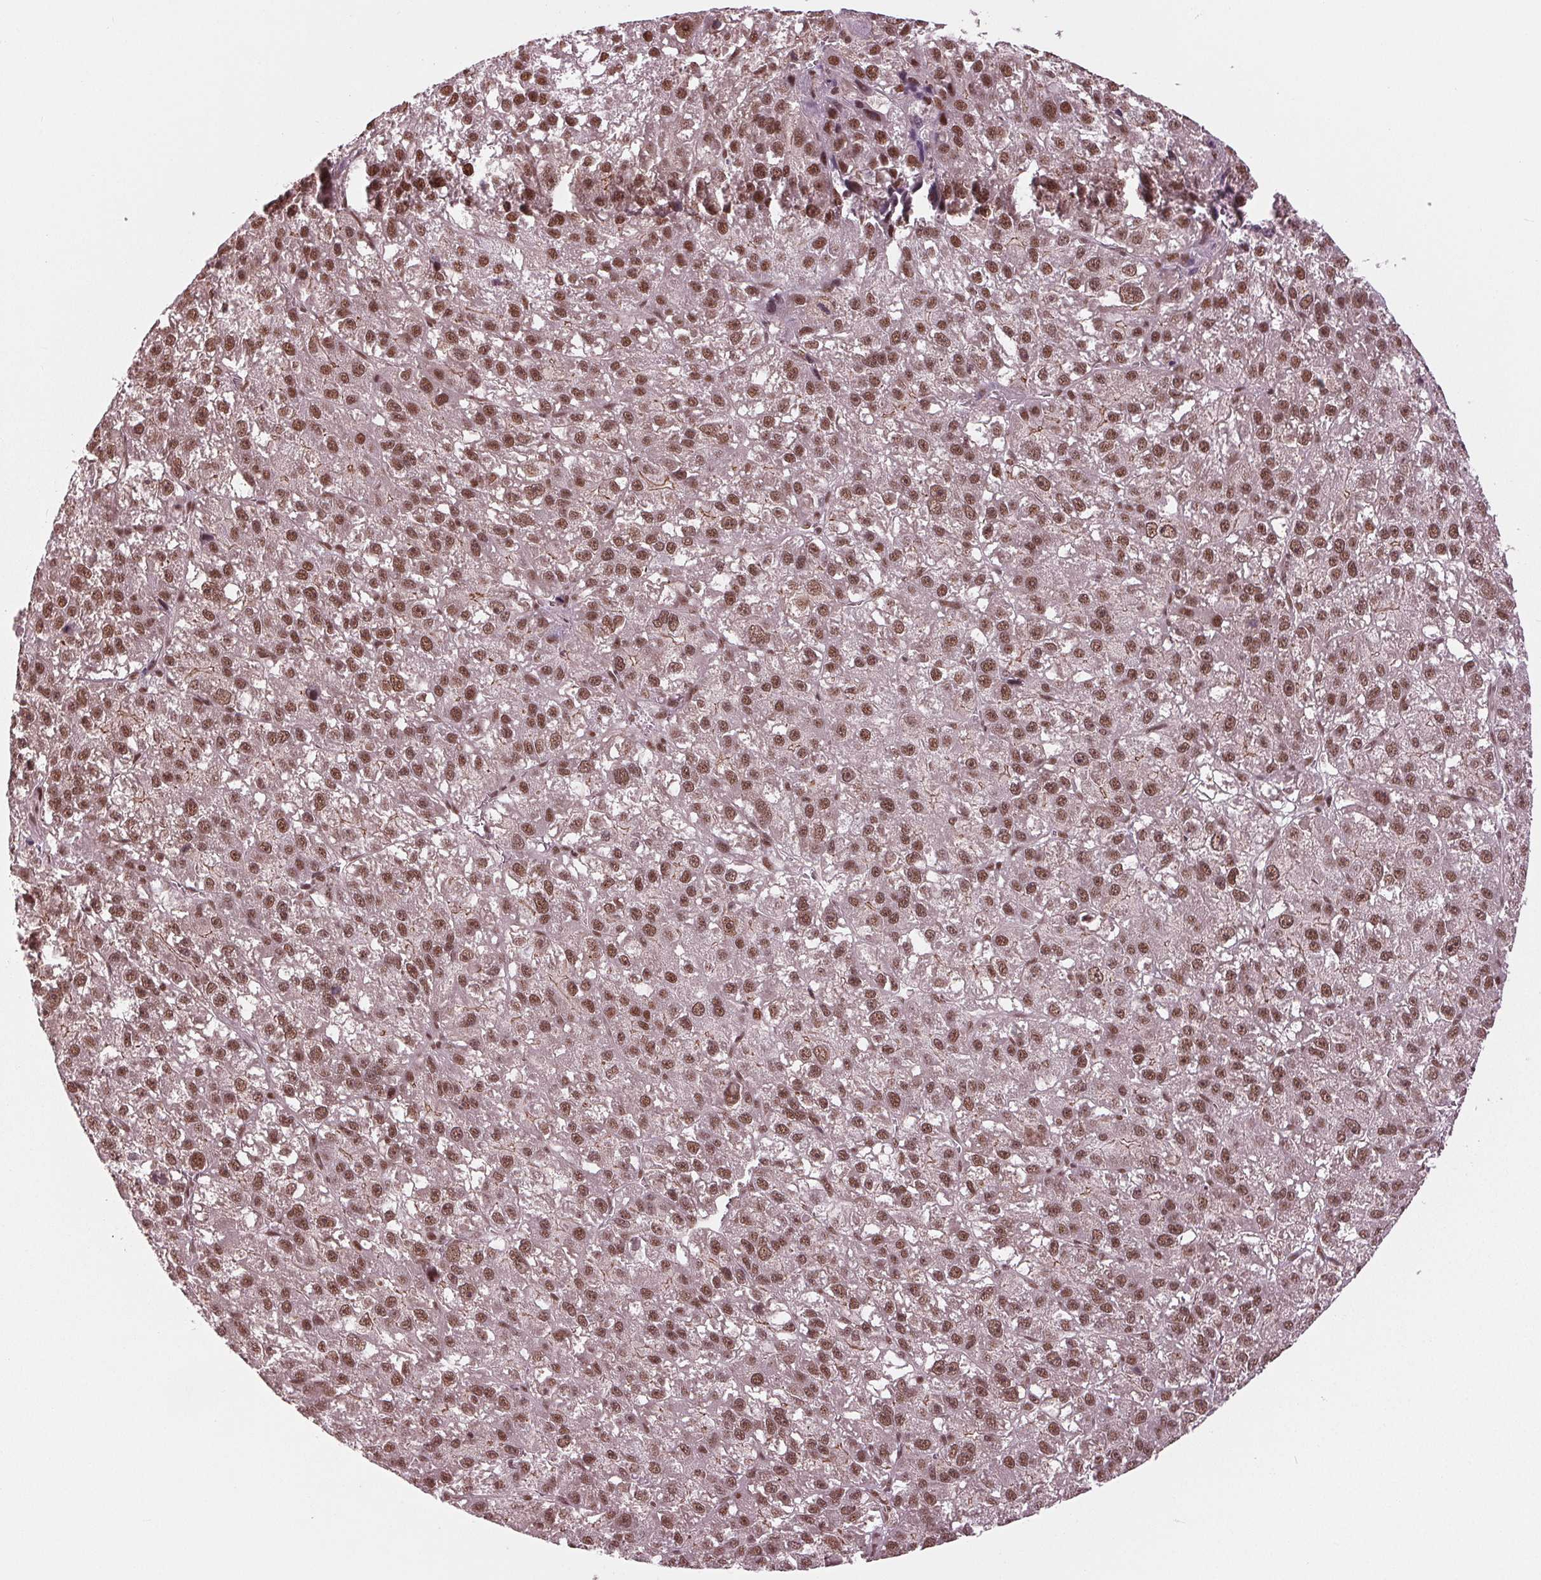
{"staining": {"intensity": "moderate", "quantity": ">75%", "location": "nuclear"}, "tissue": "liver cancer", "cell_type": "Tumor cells", "image_type": "cancer", "snomed": [{"axis": "morphology", "description": "Carcinoma, Hepatocellular, NOS"}, {"axis": "topography", "description": "Liver"}], "caption": "High-power microscopy captured an immunohistochemistry histopathology image of liver cancer, revealing moderate nuclear expression in approximately >75% of tumor cells.", "gene": "LSM2", "patient": {"sex": "female", "age": 70}}